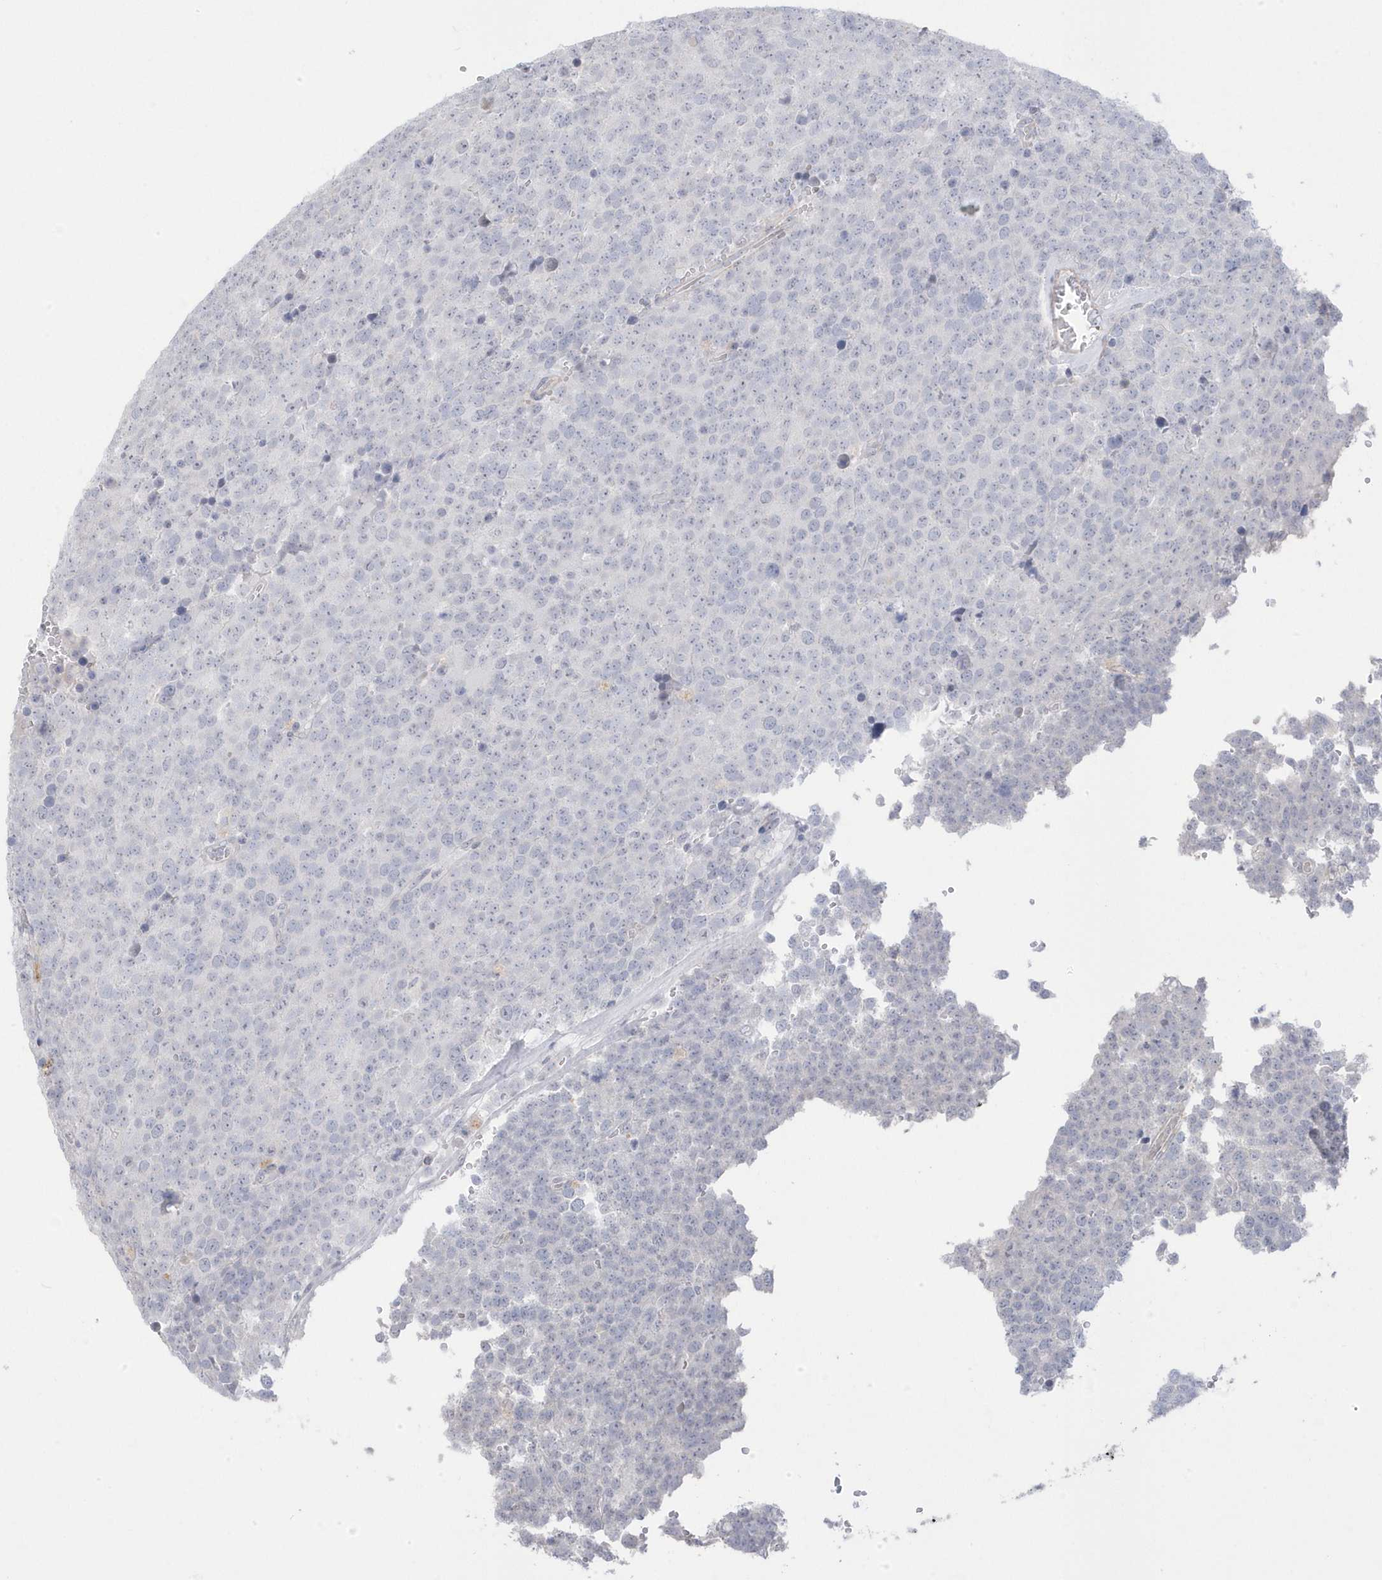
{"staining": {"intensity": "negative", "quantity": "none", "location": "none"}, "tissue": "testis cancer", "cell_type": "Tumor cells", "image_type": "cancer", "snomed": [{"axis": "morphology", "description": "Seminoma, NOS"}, {"axis": "topography", "description": "Testis"}], "caption": "There is no significant staining in tumor cells of testis cancer (seminoma). Brightfield microscopy of immunohistochemistry stained with DAB (3,3'-diaminobenzidine) (brown) and hematoxylin (blue), captured at high magnification.", "gene": "GTPBP6", "patient": {"sex": "male", "age": 71}}